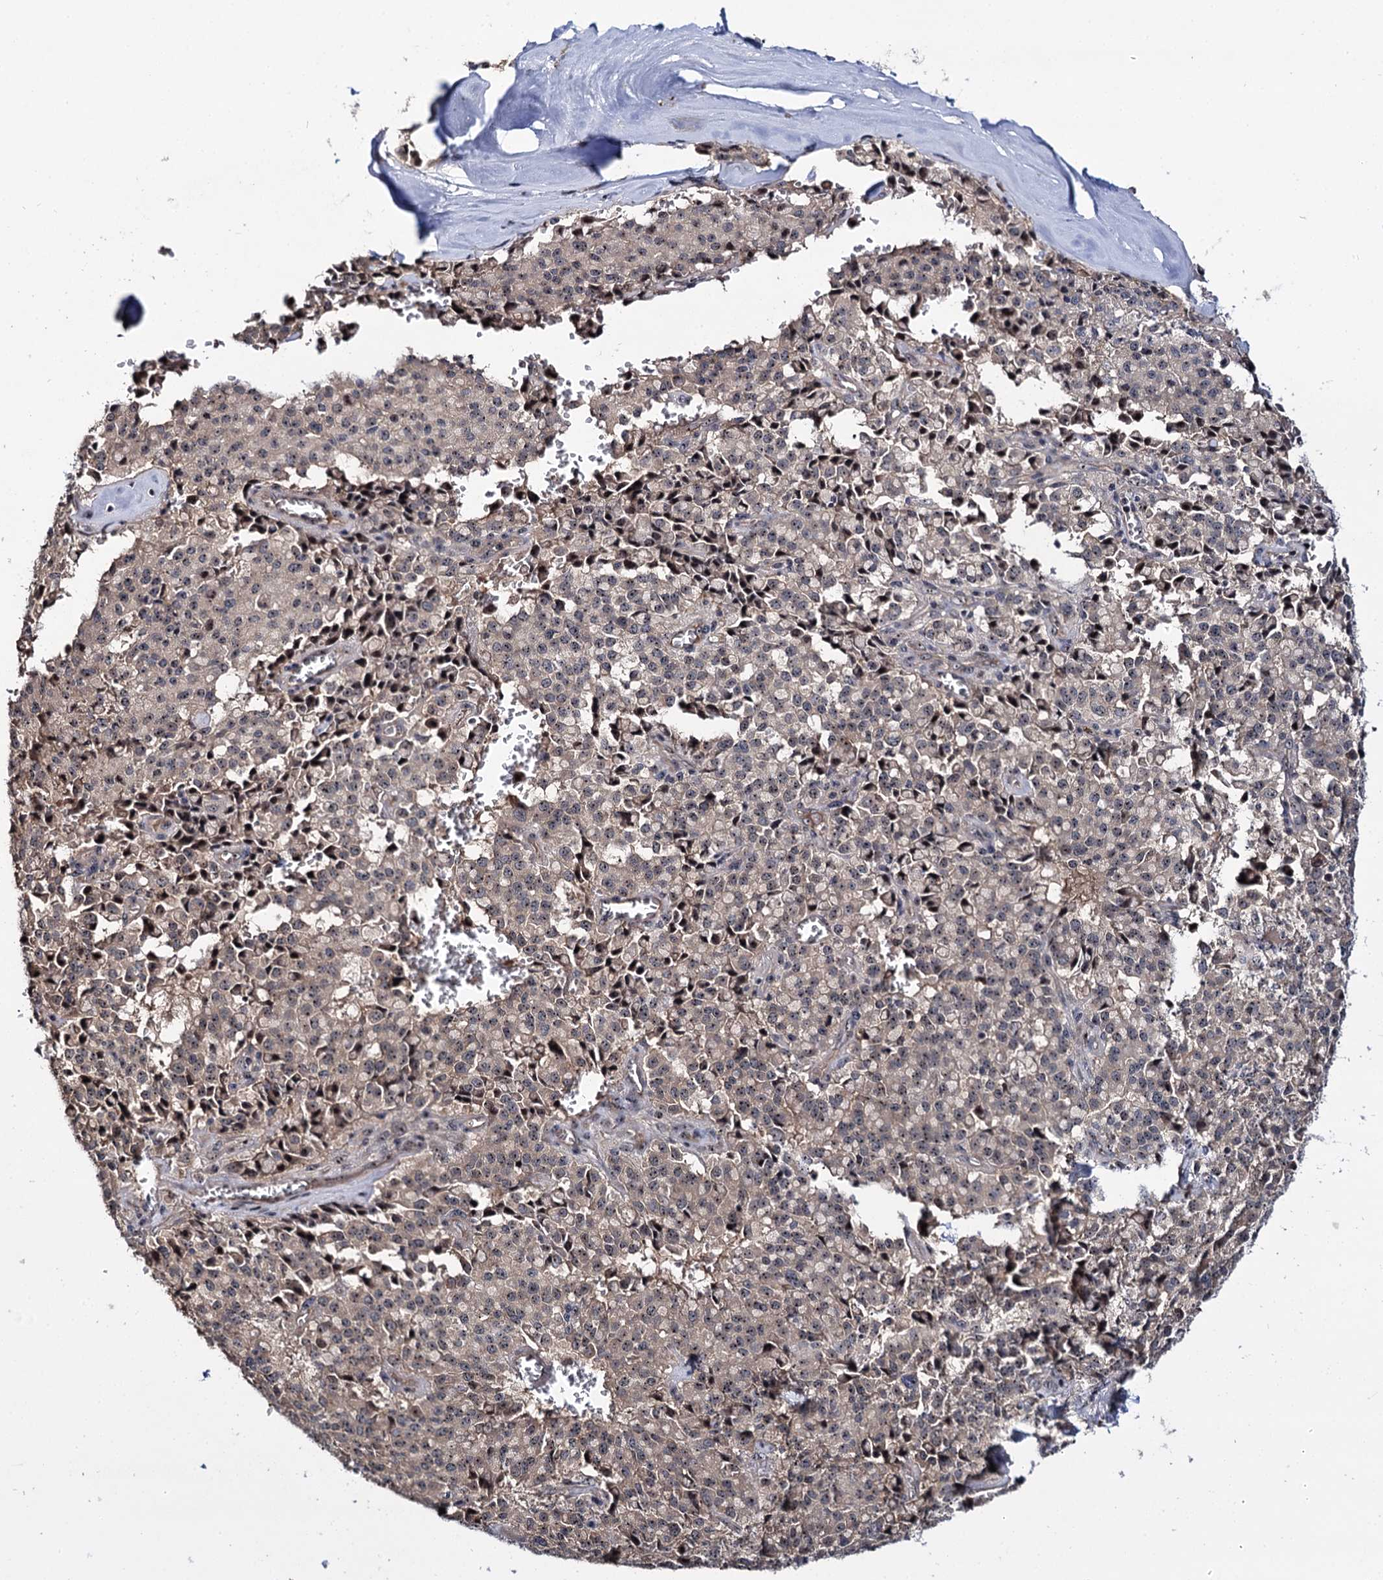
{"staining": {"intensity": "weak", "quantity": "25%-75%", "location": "cytoplasmic/membranous,nuclear"}, "tissue": "pancreatic cancer", "cell_type": "Tumor cells", "image_type": "cancer", "snomed": [{"axis": "morphology", "description": "Adenocarcinoma, NOS"}, {"axis": "topography", "description": "Pancreas"}], "caption": "Adenocarcinoma (pancreatic) stained for a protein (brown) demonstrates weak cytoplasmic/membranous and nuclear positive positivity in about 25%-75% of tumor cells.", "gene": "SUPT20H", "patient": {"sex": "male", "age": 65}}